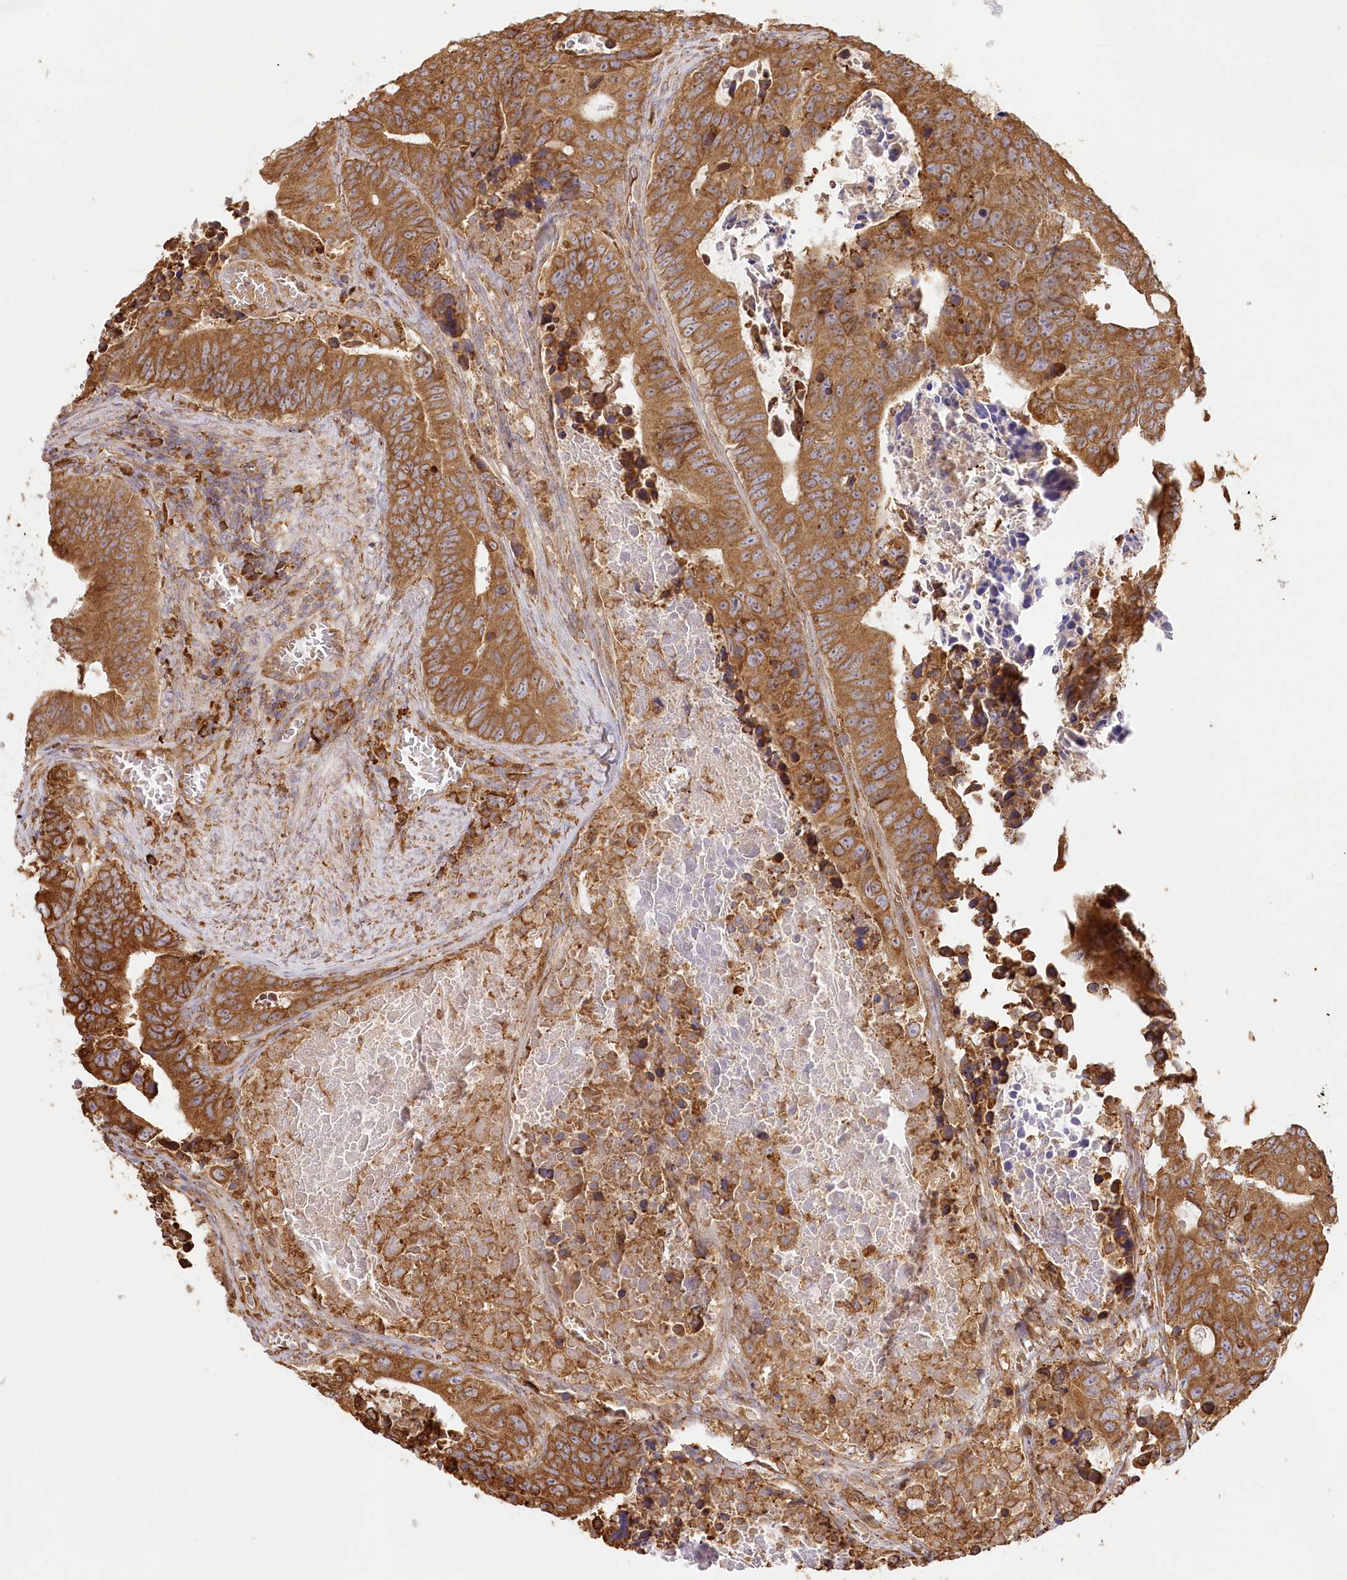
{"staining": {"intensity": "strong", "quantity": ">75%", "location": "cytoplasmic/membranous"}, "tissue": "colorectal cancer", "cell_type": "Tumor cells", "image_type": "cancer", "snomed": [{"axis": "morphology", "description": "Adenocarcinoma, NOS"}, {"axis": "topography", "description": "Colon"}], "caption": "High-power microscopy captured an immunohistochemistry (IHC) photomicrograph of colorectal cancer, revealing strong cytoplasmic/membranous staining in about >75% of tumor cells.", "gene": "ACAP2", "patient": {"sex": "male", "age": 87}}